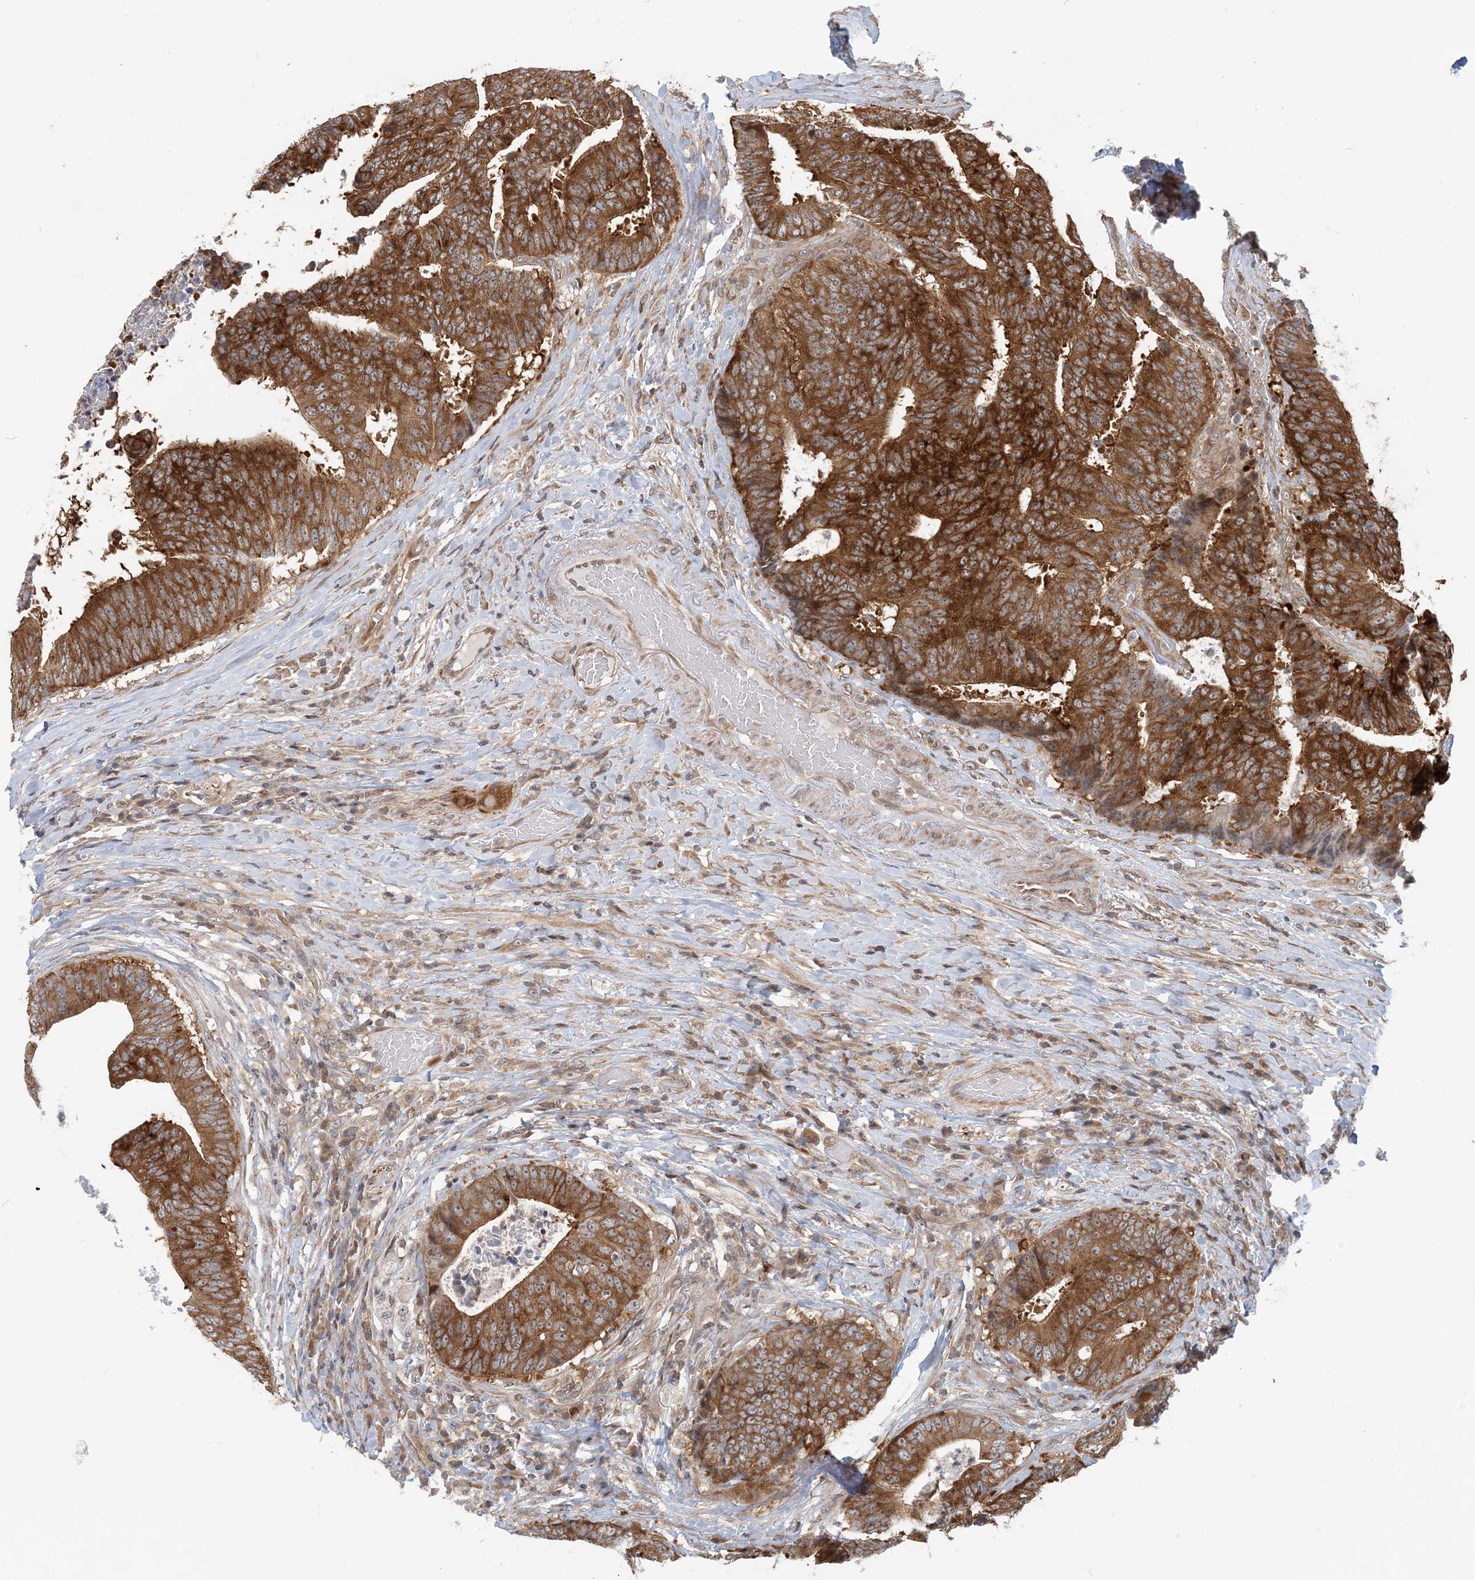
{"staining": {"intensity": "strong", "quantity": ">75%", "location": "cytoplasmic/membranous"}, "tissue": "colorectal cancer", "cell_type": "Tumor cells", "image_type": "cancer", "snomed": [{"axis": "morphology", "description": "Adenocarcinoma, NOS"}, {"axis": "topography", "description": "Rectum"}], "caption": "Immunohistochemistry (IHC) photomicrograph of human colorectal cancer stained for a protein (brown), which demonstrates high levels of strong cytoplasmic/membranous positivity in about >75% of tumor cells.", "gene": "ATP13A2", "patient": {"sex": "male", "age": 72}}